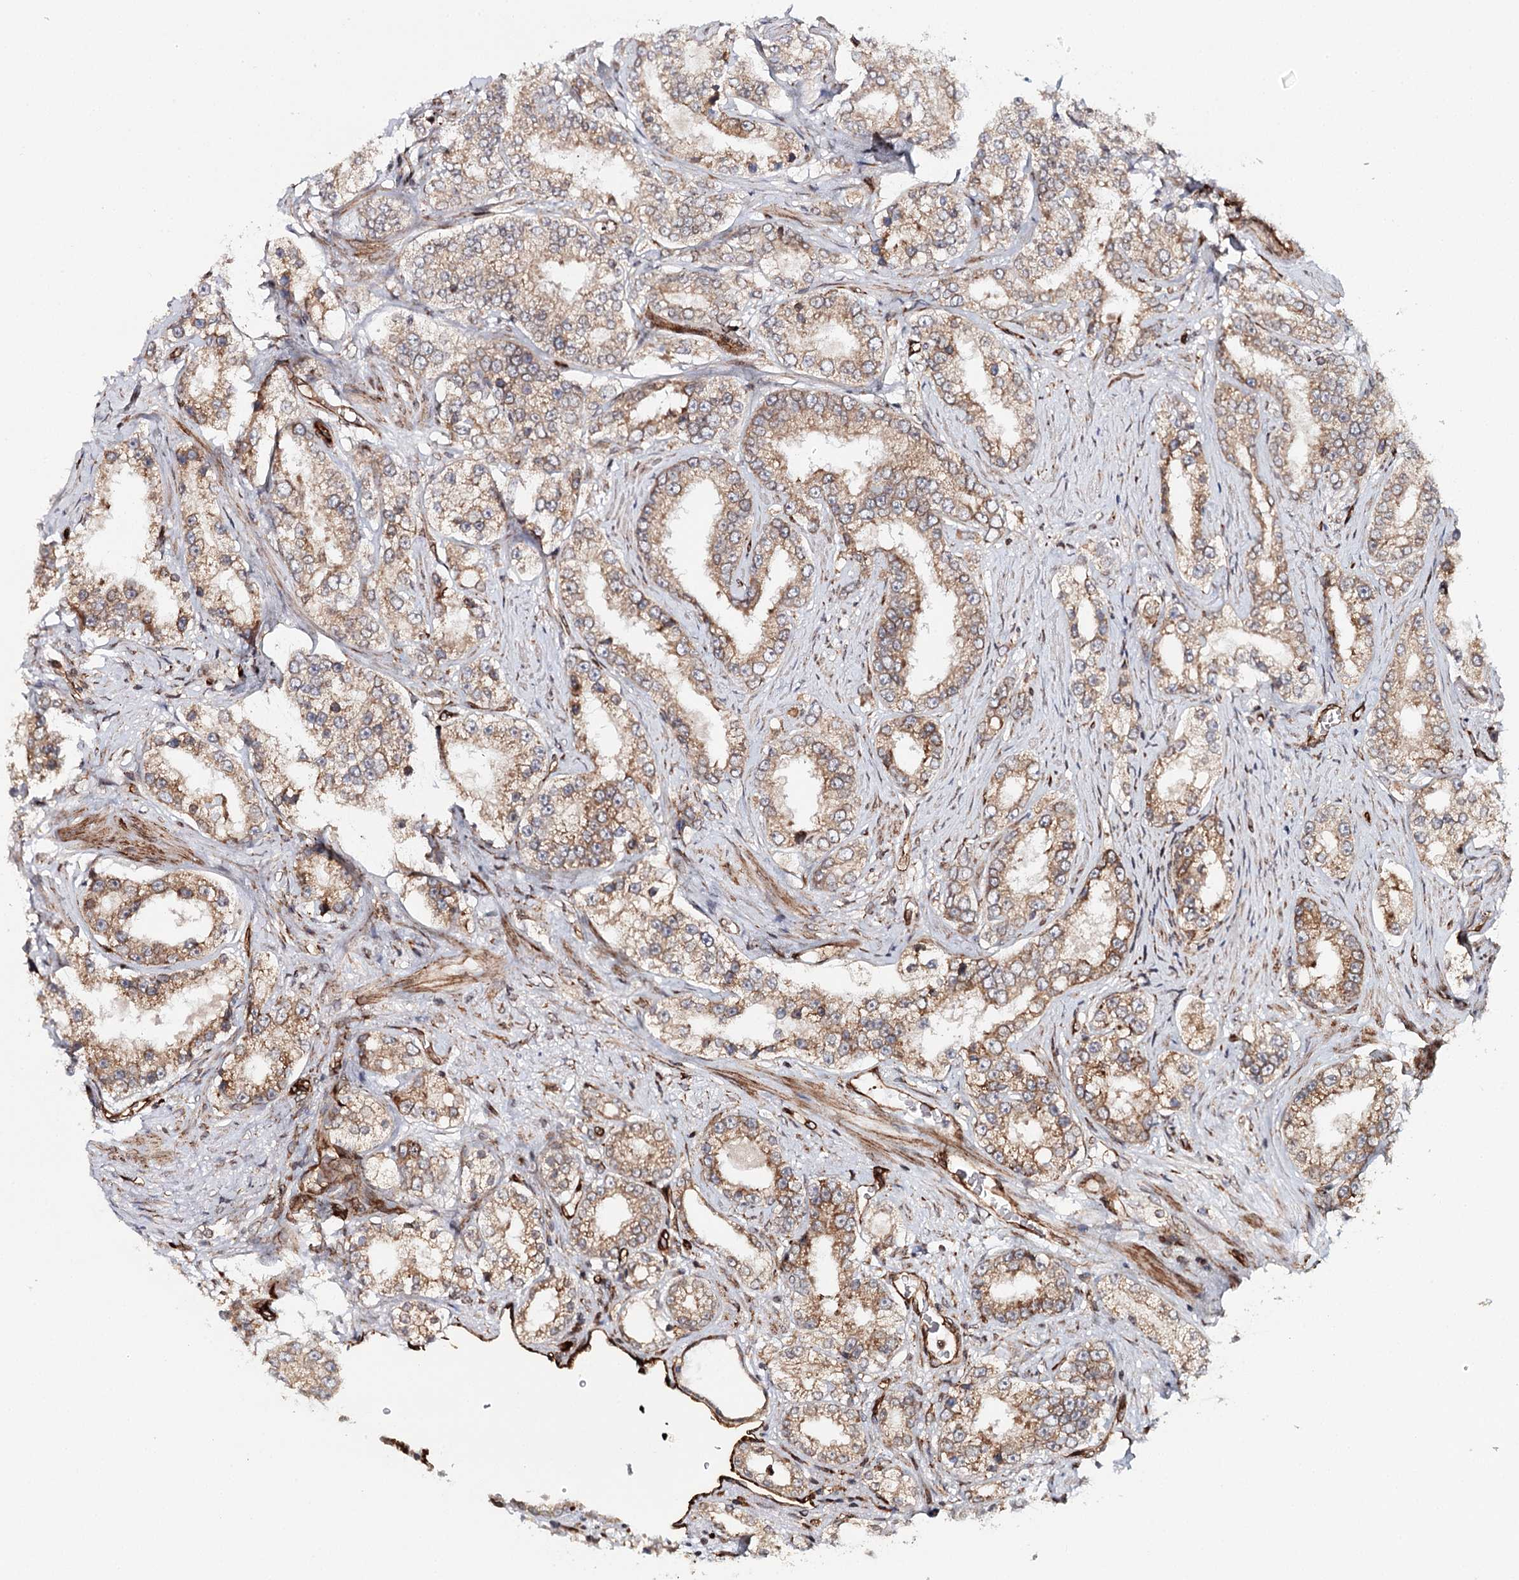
{"staining": {"intensity": "moderate", "quantity": ">75%", "location": "cytoplasmic/membranous"}, "tissue": "prostate cancer", "cell_type": "Tumor cells", "image_type": "cancer", "snomed": [{"axis": "morphology", "description": "Normal tissue, NOS"}, {"axis": "morphology", "description": "Adenocarcinoma, High grade"}, {"axis": "topography", "description": "Prostate"}], "caption": "Prostate adenocarcinoma (high-grade) was stained to show a protein in brown. There is medium levels of moderate cytoplasmic/membranous positivity in about >75% of tumor cells. (DAB (3,3'-diaminobenzidine) = brown stain, brightfield microscopy at high magnification).", "gene": "MKNK1", "patient": {"sex": "male", "age": 83}}